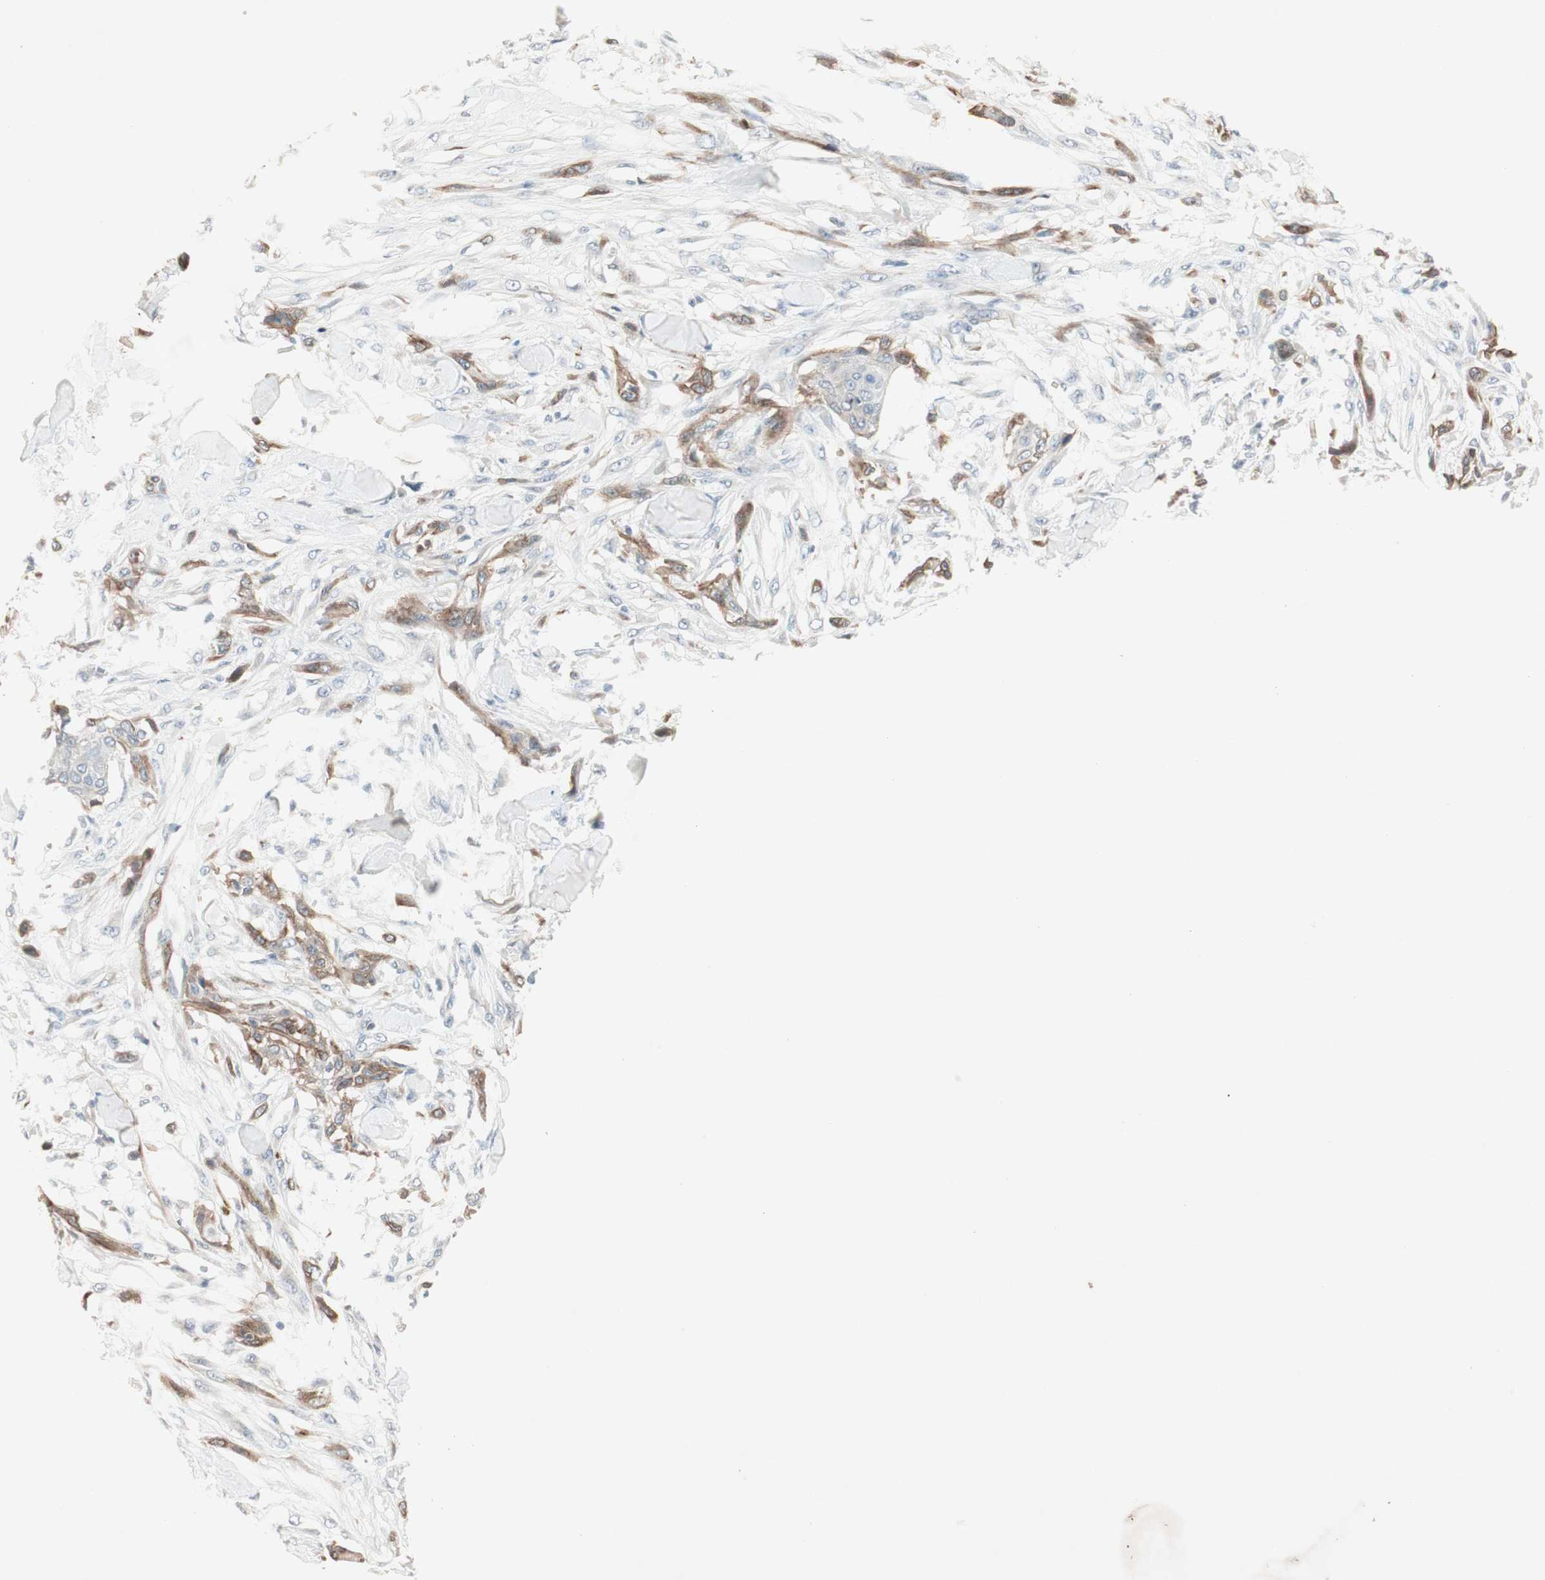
{"staining": {"intensity": "moderate", "quantity": "25%-75%", "location": "cytoplasmic/membranous"}, "tissue": "skin cancer", "cell_type": "Tumor cells", "image_type": "cancer", "snomed": [{"axis": "morphology", "description": "Squamous cell carcinoma, NOS"}, {"axis": "topography", "description": "Skin"}], "caption": "Human skin squamous cell carcinoma stained for a protein (brown) demonstrates moderate cytoplasmic/membranous positive staining in approximately 25%-75% of tumor cells.", "gene": "ITGB4", "patient": {"sex": "female", "age": 59}}